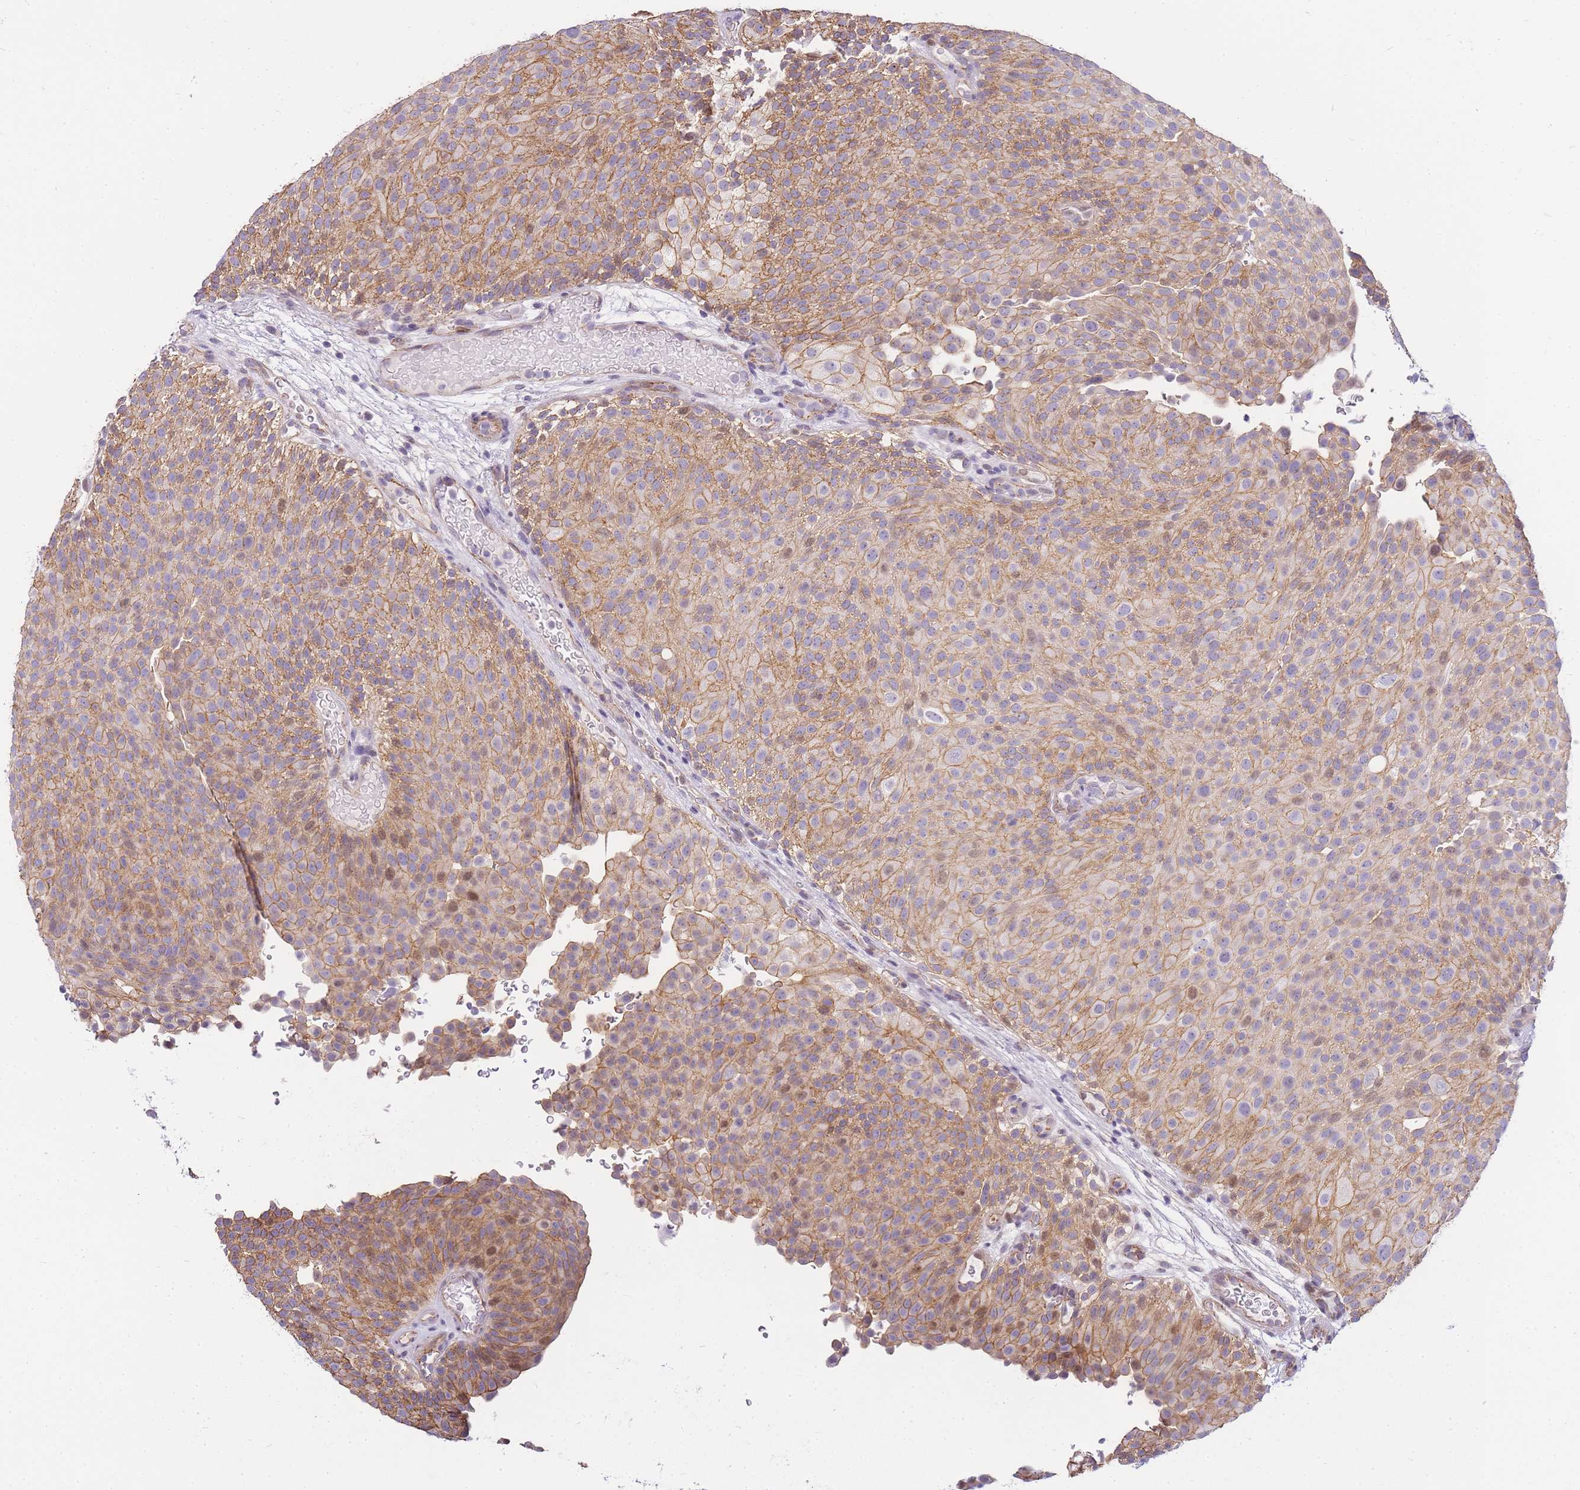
{"staining": {"intensity": "moderate", "quantity": ">75%", "location": "cytoplasmic/membranous,nuclear"}, "tissue": "urothelial cancer", "cell_type": "Tumor cells", "image_type": "cancer", "snomed": [{"axis": "morphology", "description": "Urothelial carcinoma, Low grade"}, {"axis": "topography", "description": "Urinary bladder"}], "caption": "This image reveals IHC staining of urothelial cancer, with medium moderate cytoplasmic/membranous and nuclear positivity in approximately >75% of tumor cells.", "gene": "CLBA1", "patient": {"sex": "male", "age": 78}}